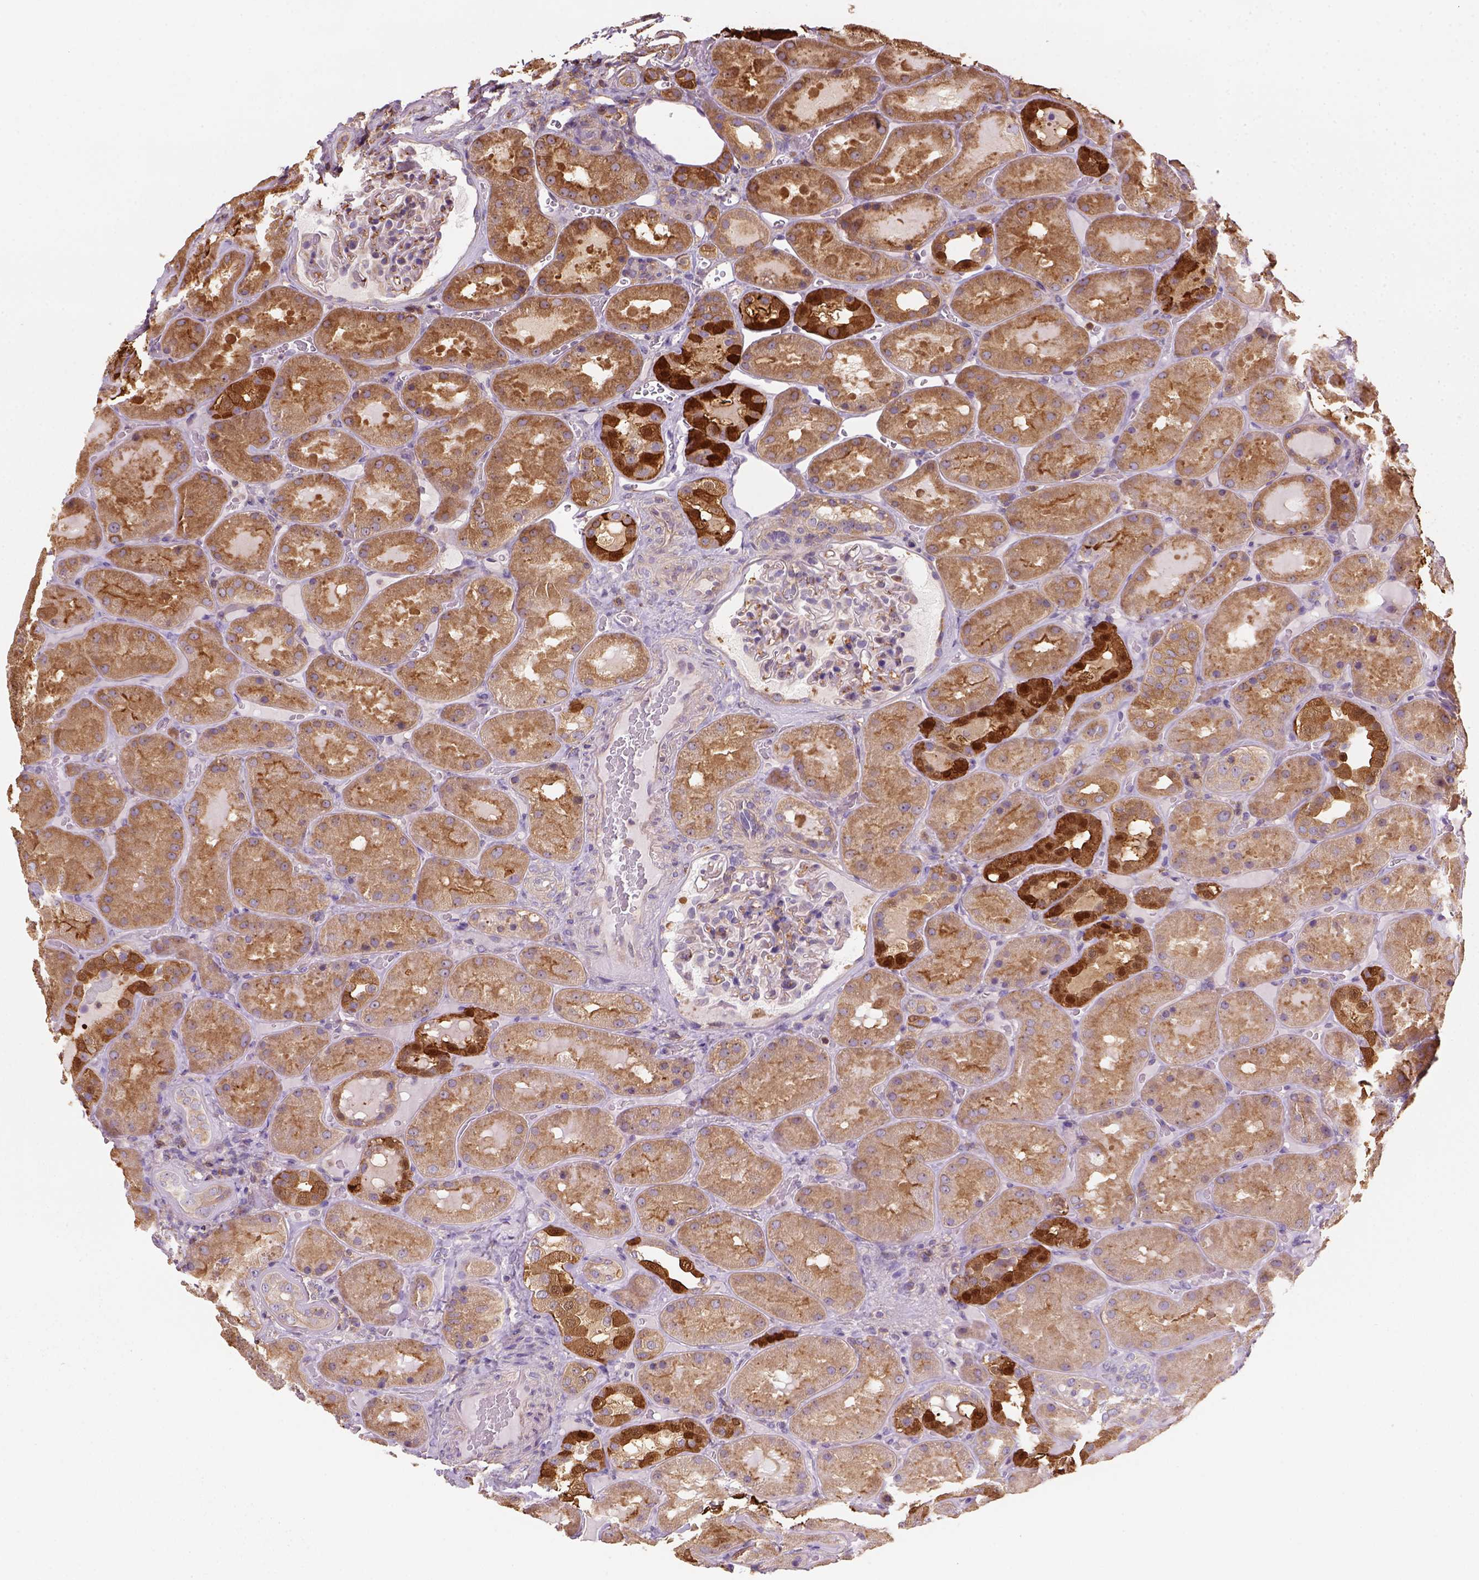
{"staining": {"intensity": "moderate", "quantity": "25%-75%", "location": "cytoplasmic/membranous"}, "tissue": "kidney", "cell_type": "Cells in glomeruli", "image_type": "normal", "snomed": [{"axis": "morphology", "description": "Normal tissue, NOS"}, {"axis": "topography", "description": "Kidney"}], "caption": "This is a micrograph of immunohistochemistry staining of normal kidney, which shows moderate positivity in the cytoplasmic/membranous of cells in glomeruli.", "gene": "GPRC5D", "patient": {"sex": "male", "age": 73}}